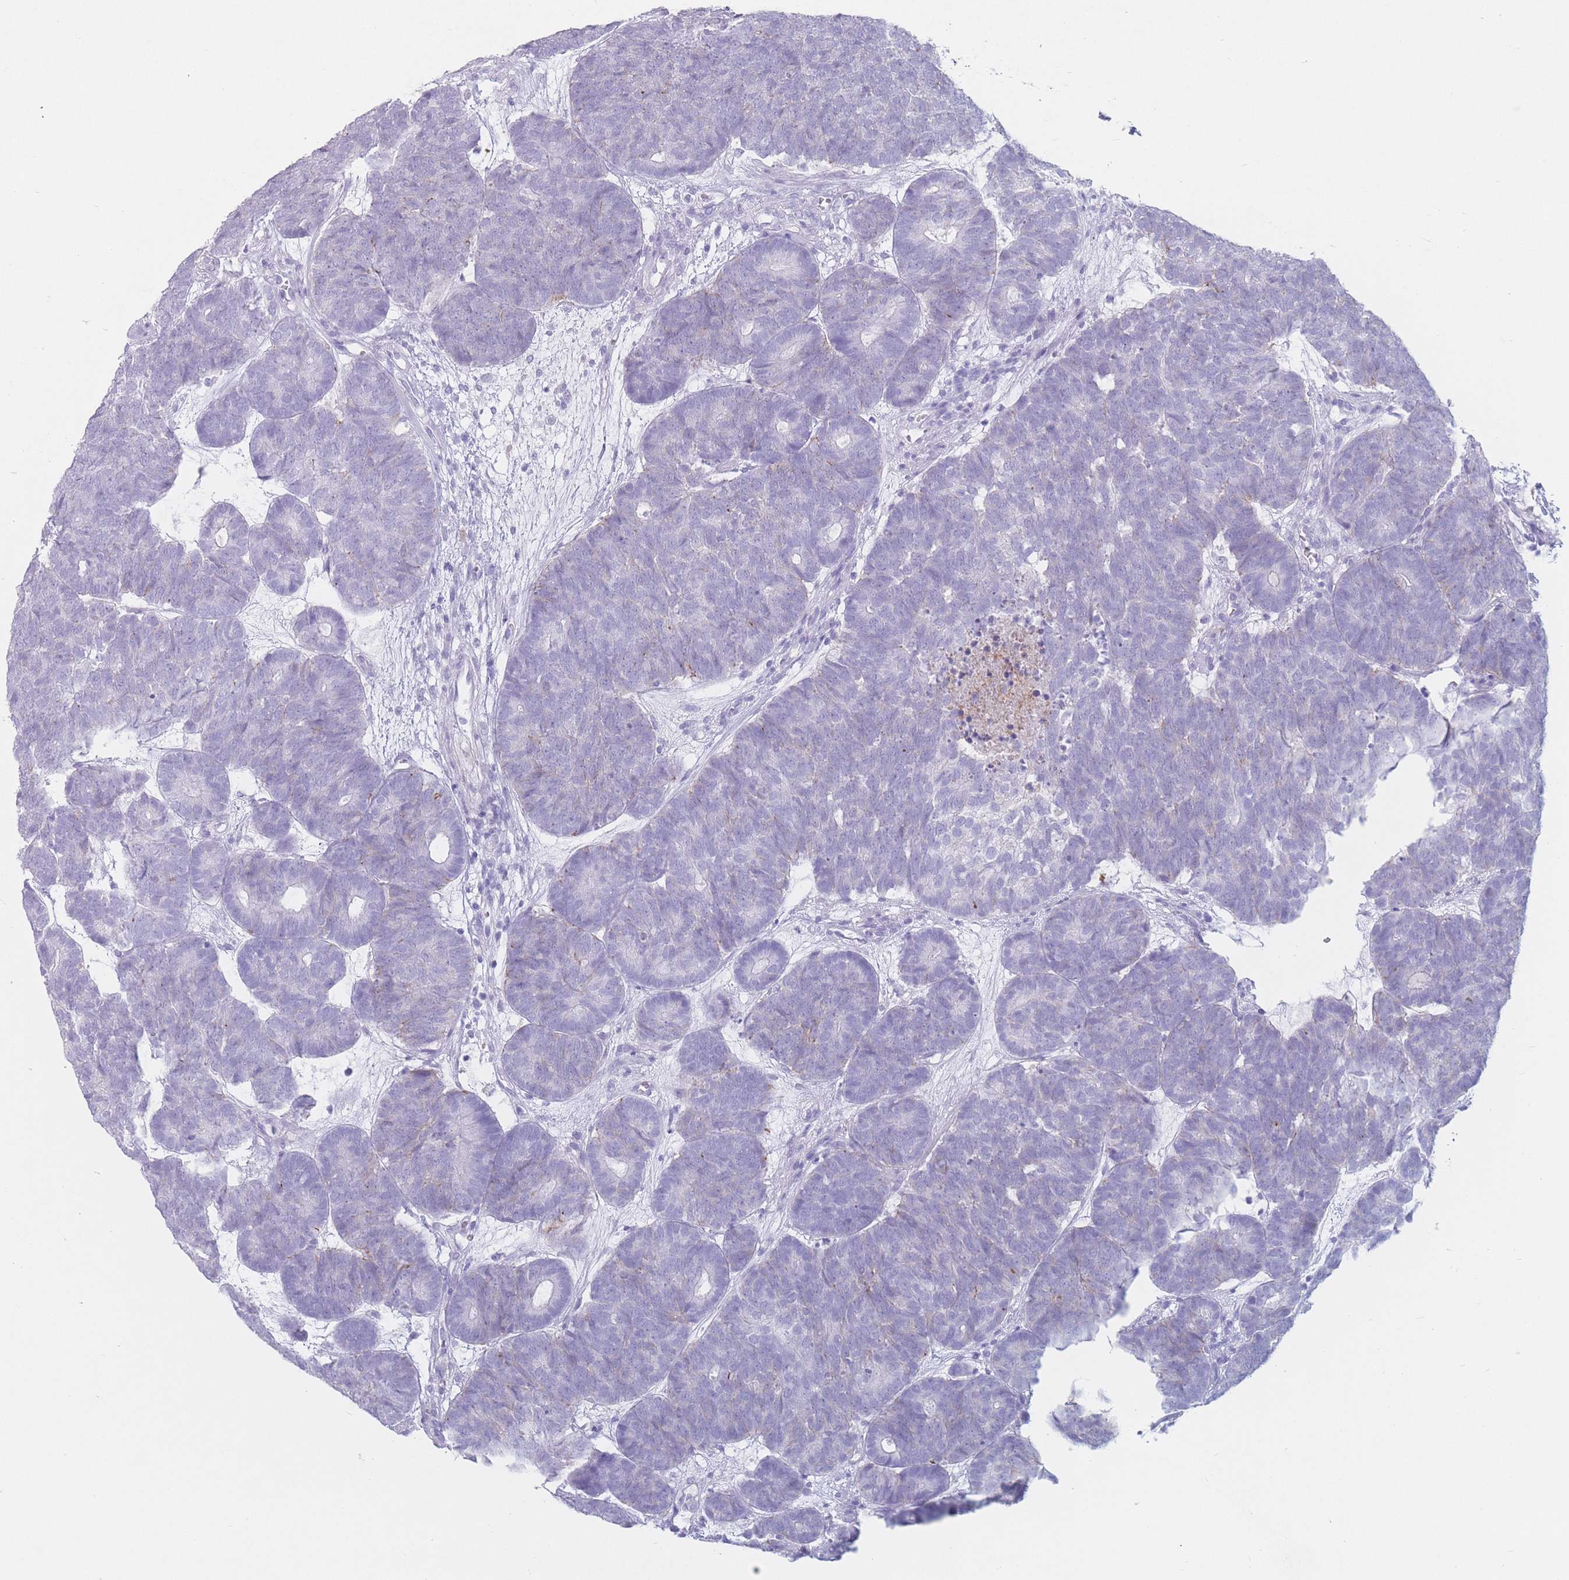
{"staining": {"intensity": "negative", "quantity": "none", "location": "none"}, "tissue": "head and neck cancer", "cell_type": "Tumor cells", "image_type": "cancer", "snomed": [{"axis": "morphology", "description": "Adenocarcinoma, NOS"}, {"axis": "topography", "description": "Head-Neck"}], "caption": "IHC image of neoplastic tissue: head and neck cancer (adenocarcinoma) stained with DAB shows no significant protein positivity in tumor cells. (Brightfield microscopy of DAB IHC at high magnification).", "gene": "ST3GAL5", "patient": {"sex": "female", "age": 81}}